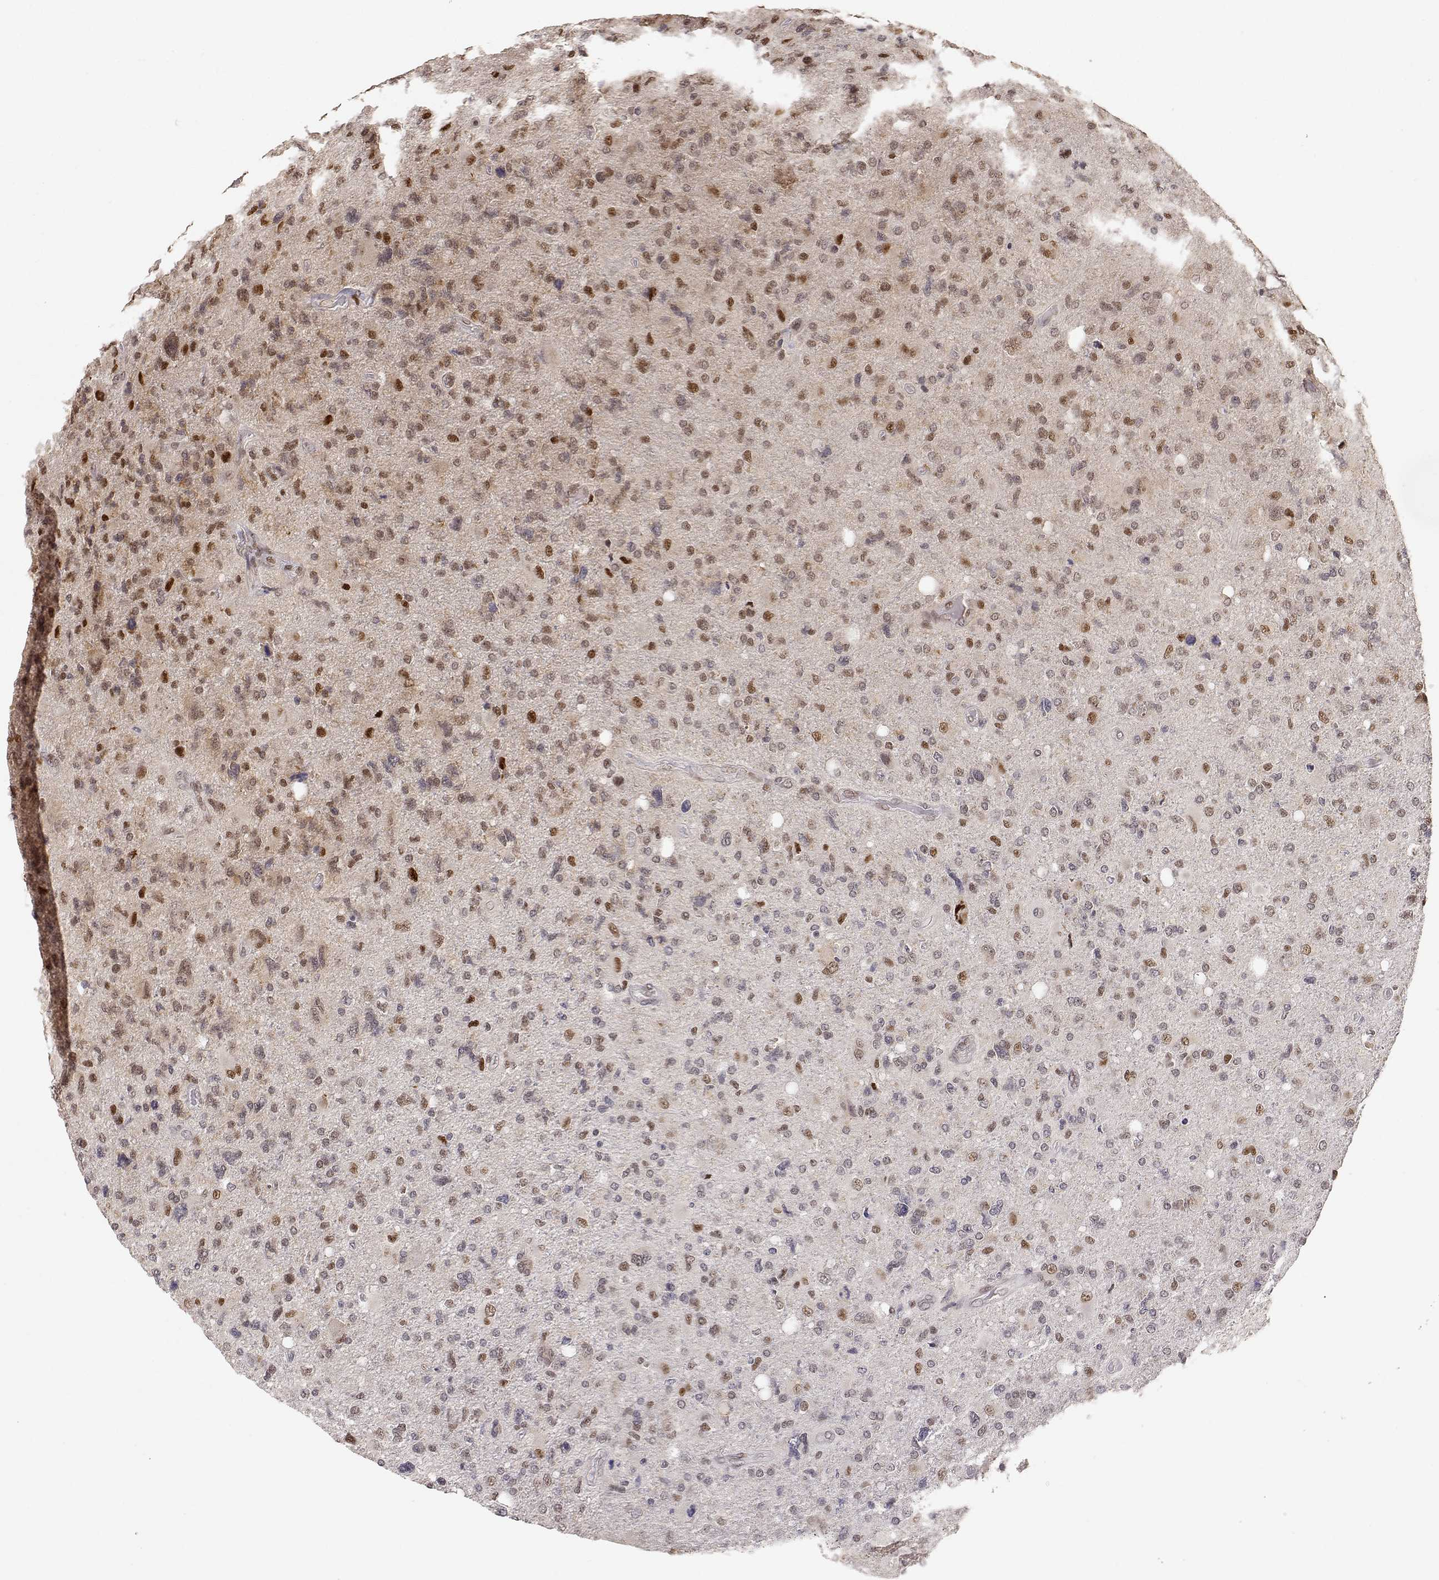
{"staining": {"intensity": "moderate", "quantity": "<25%", "location": "nuclear"}, "tissue": "glioma", "cell_type": "Tumor cells", "image_type": "cancer", "snomed": [{"axis": "morphology", "description": "Glioma, malignant, High grade"}, {"axis": "topography", "description": "Cerebral cortex"}], "caption": "This image demonstrates glioma stained with immunohistochemistry to label a protein in brown. The nuclear of tumor cells show moderate positivity for the protein. Nuclei are counter-stained blue.", "gene": "BRCA1", "patient": {"sex": "male", "age": 70}}